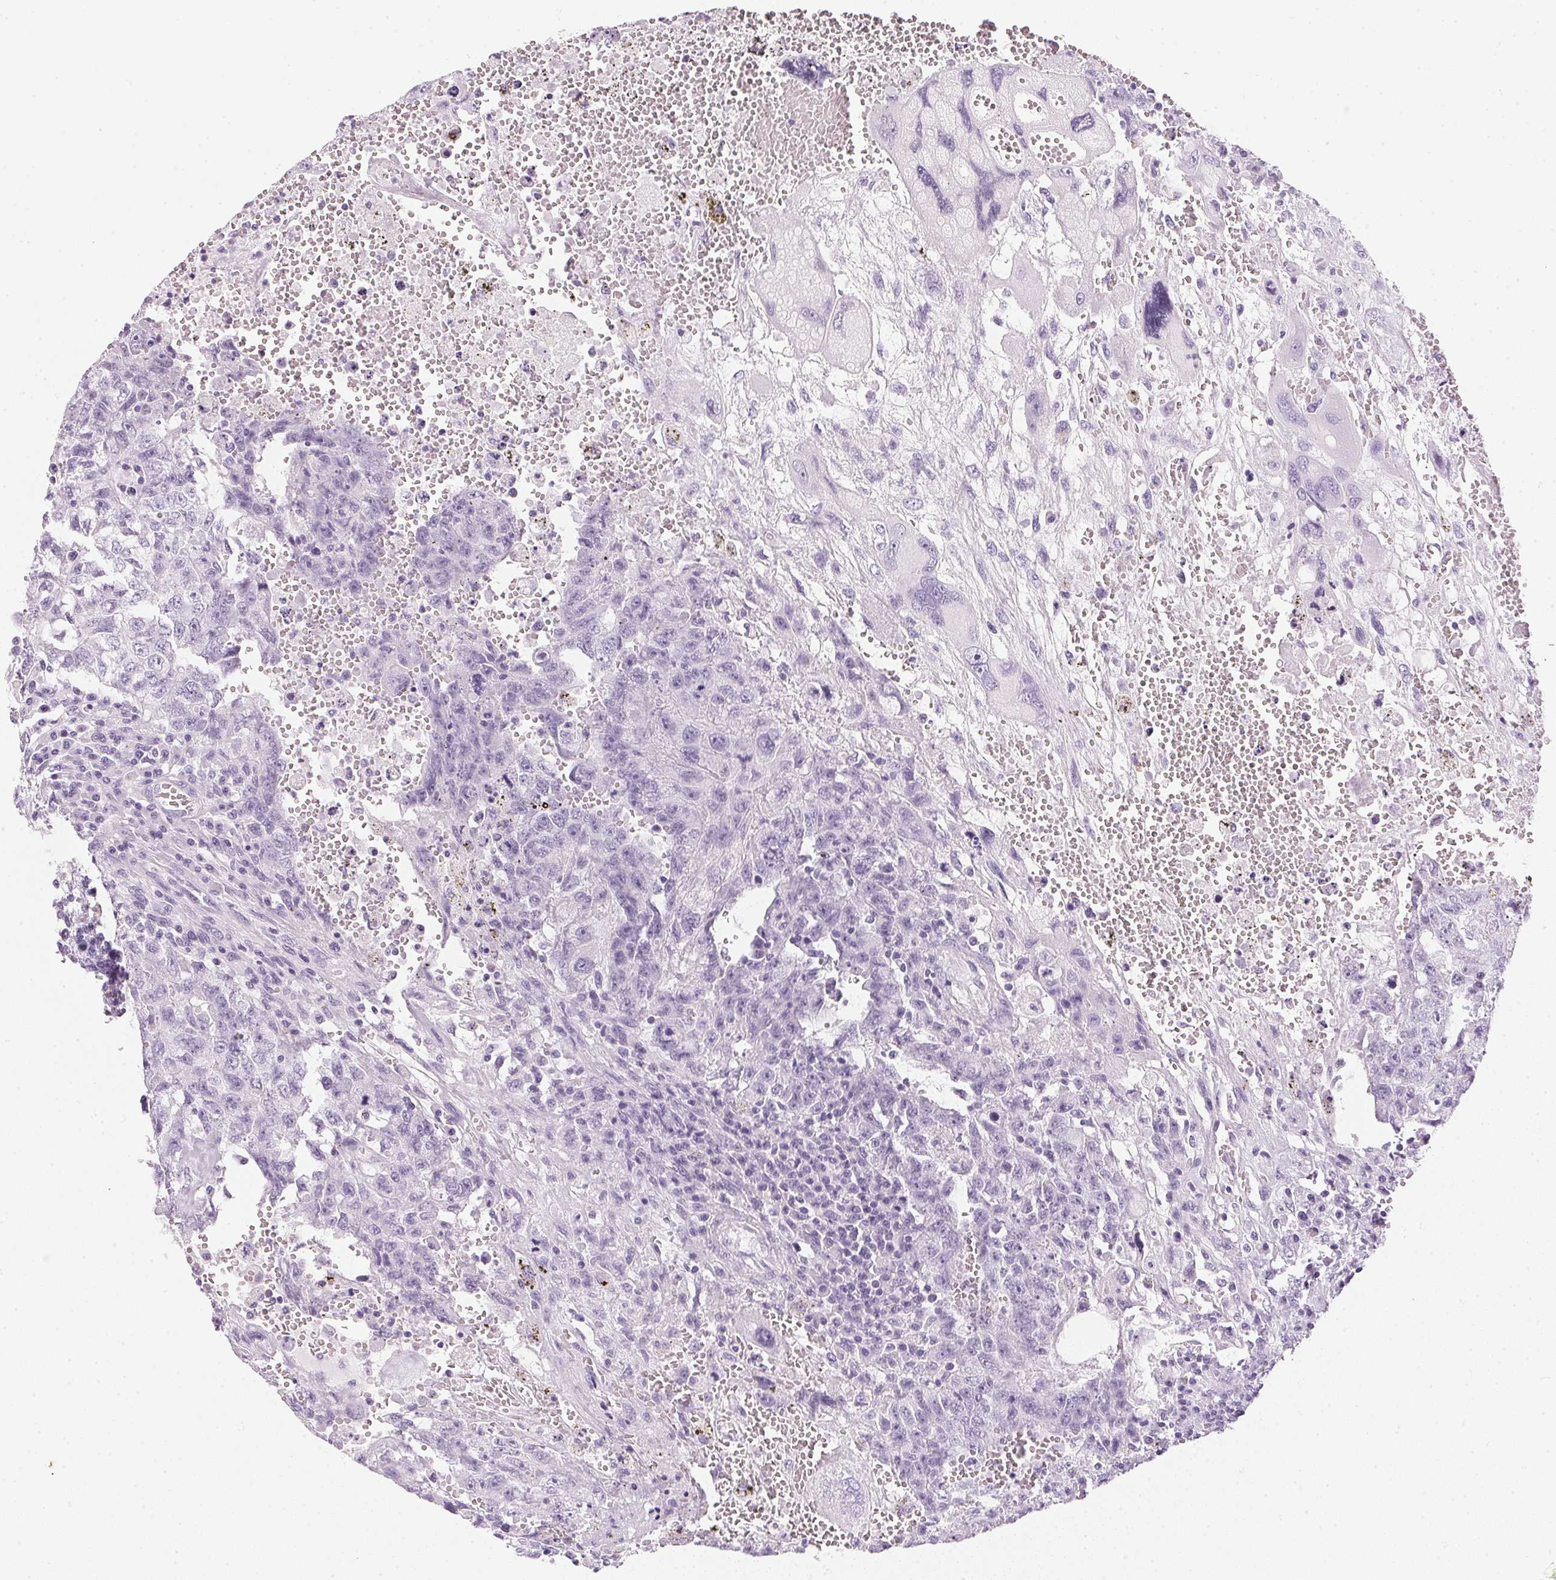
{"staining": {"intensity": "negative", "quantity": "none", "location": "none"}, "tissue": "testis cancer", "cell_type": "Tumor cells", "image_type": "cancer", "snomed": [{"axis": "morphology", "description": "Carcinoma, Embryonal, NOS"}, {"axis": "topography", "description": "Testis"}], "caption": "Tumor cells are negative for protein expression in human testis cancer (embryonal carcinoma).", "gene": "IGFBP1", "patient": {"sex": "male", "age": 26}}